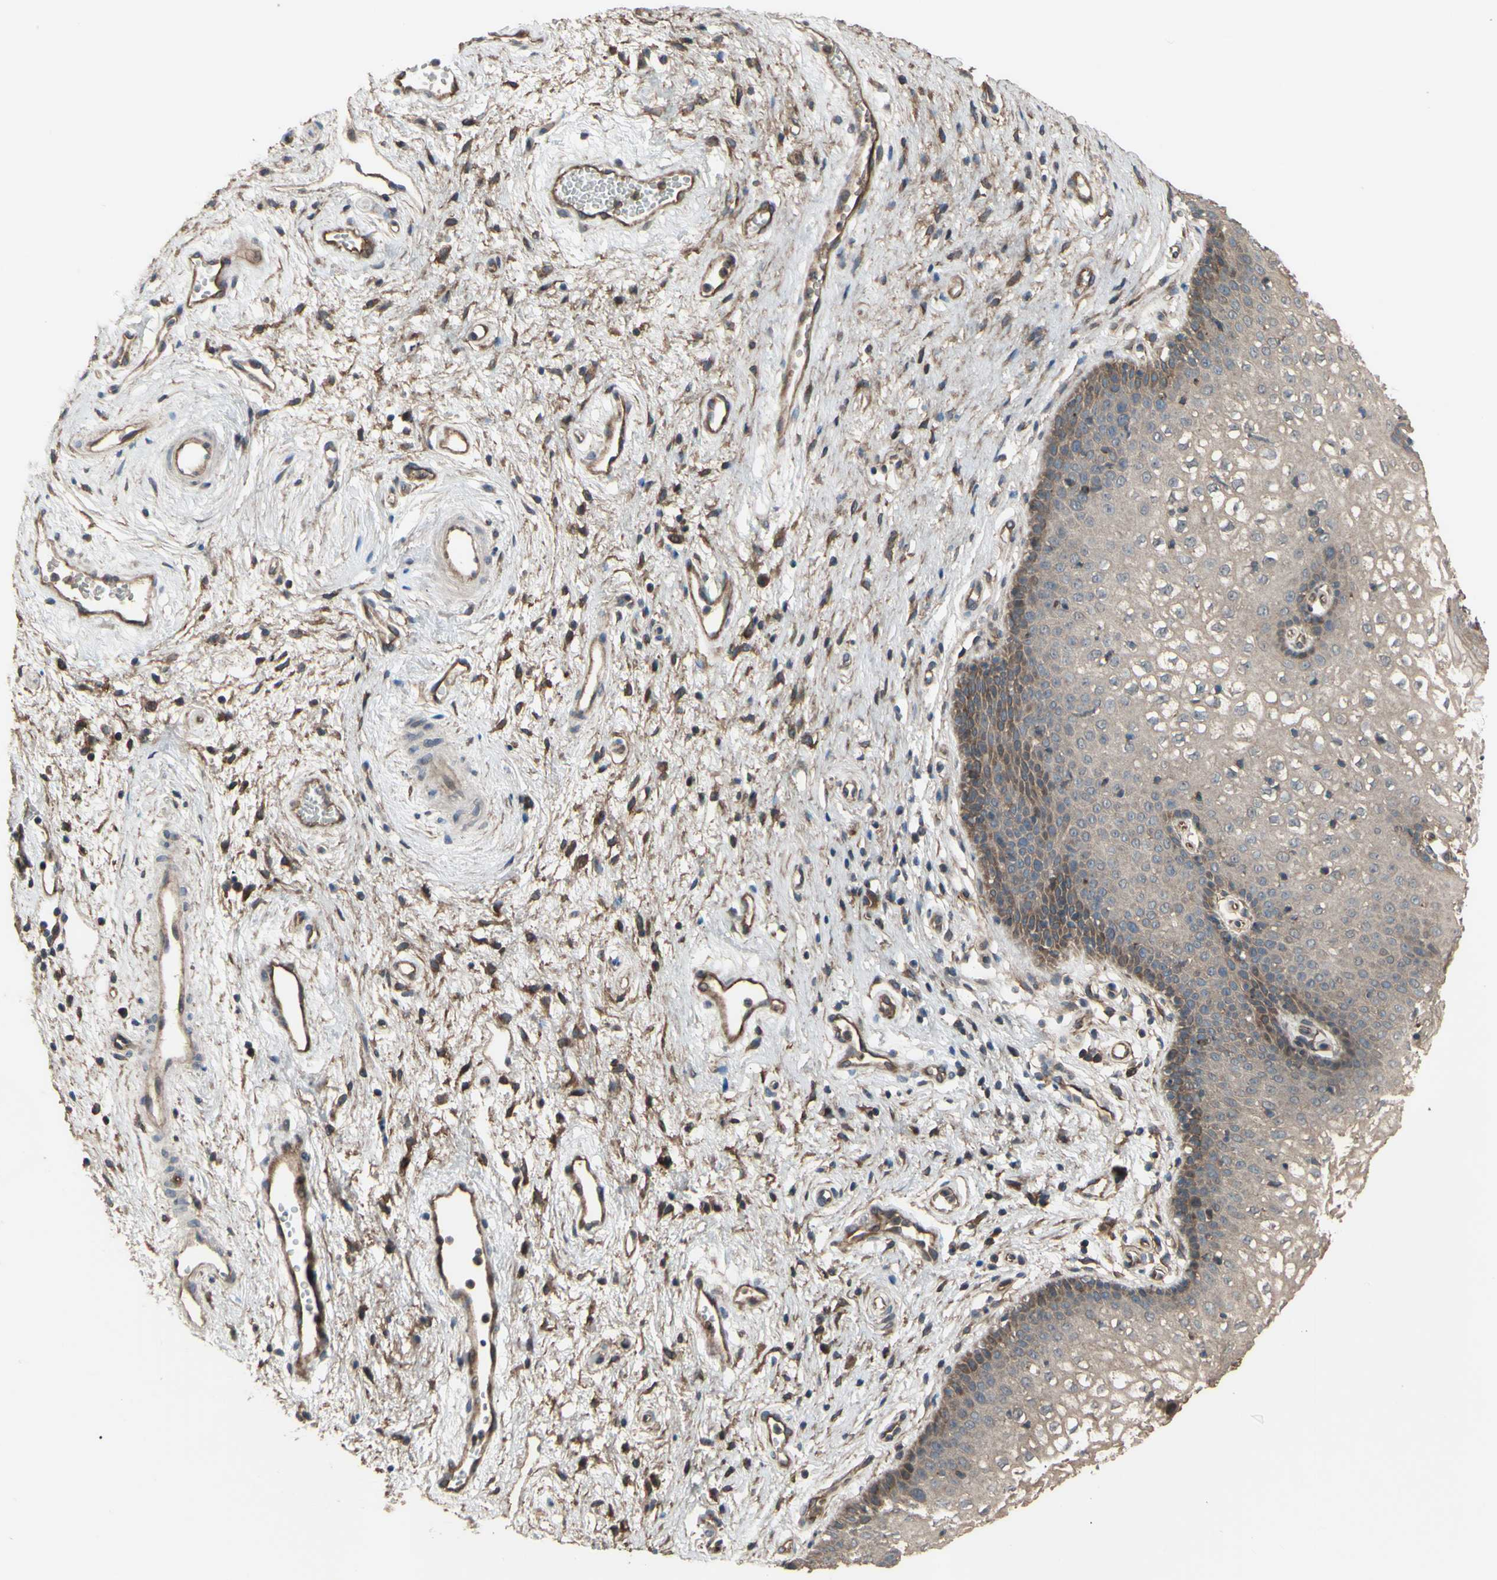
{"staining": {"intensity": "moderate", "quantity": ">75%", "location": "cytoplasmic/membranous"}, "tissue": "vagina", "cell_type": "Squamous epithelial cells", "image_type": "normal", "snomed": [{"axis": "morphology", "description": "Normal tissue, NOS"}, {"axis": "topography", "description": "Vagina"}], "caption": "Immunohistochemical staining of benign vagina shows medium levels of moderate cytoplasmic/membranous expression in approximately >75% of squamous epithelial cells.", "gene": "SHROOM4", "patient": {"sex": "female", "age": 34}}